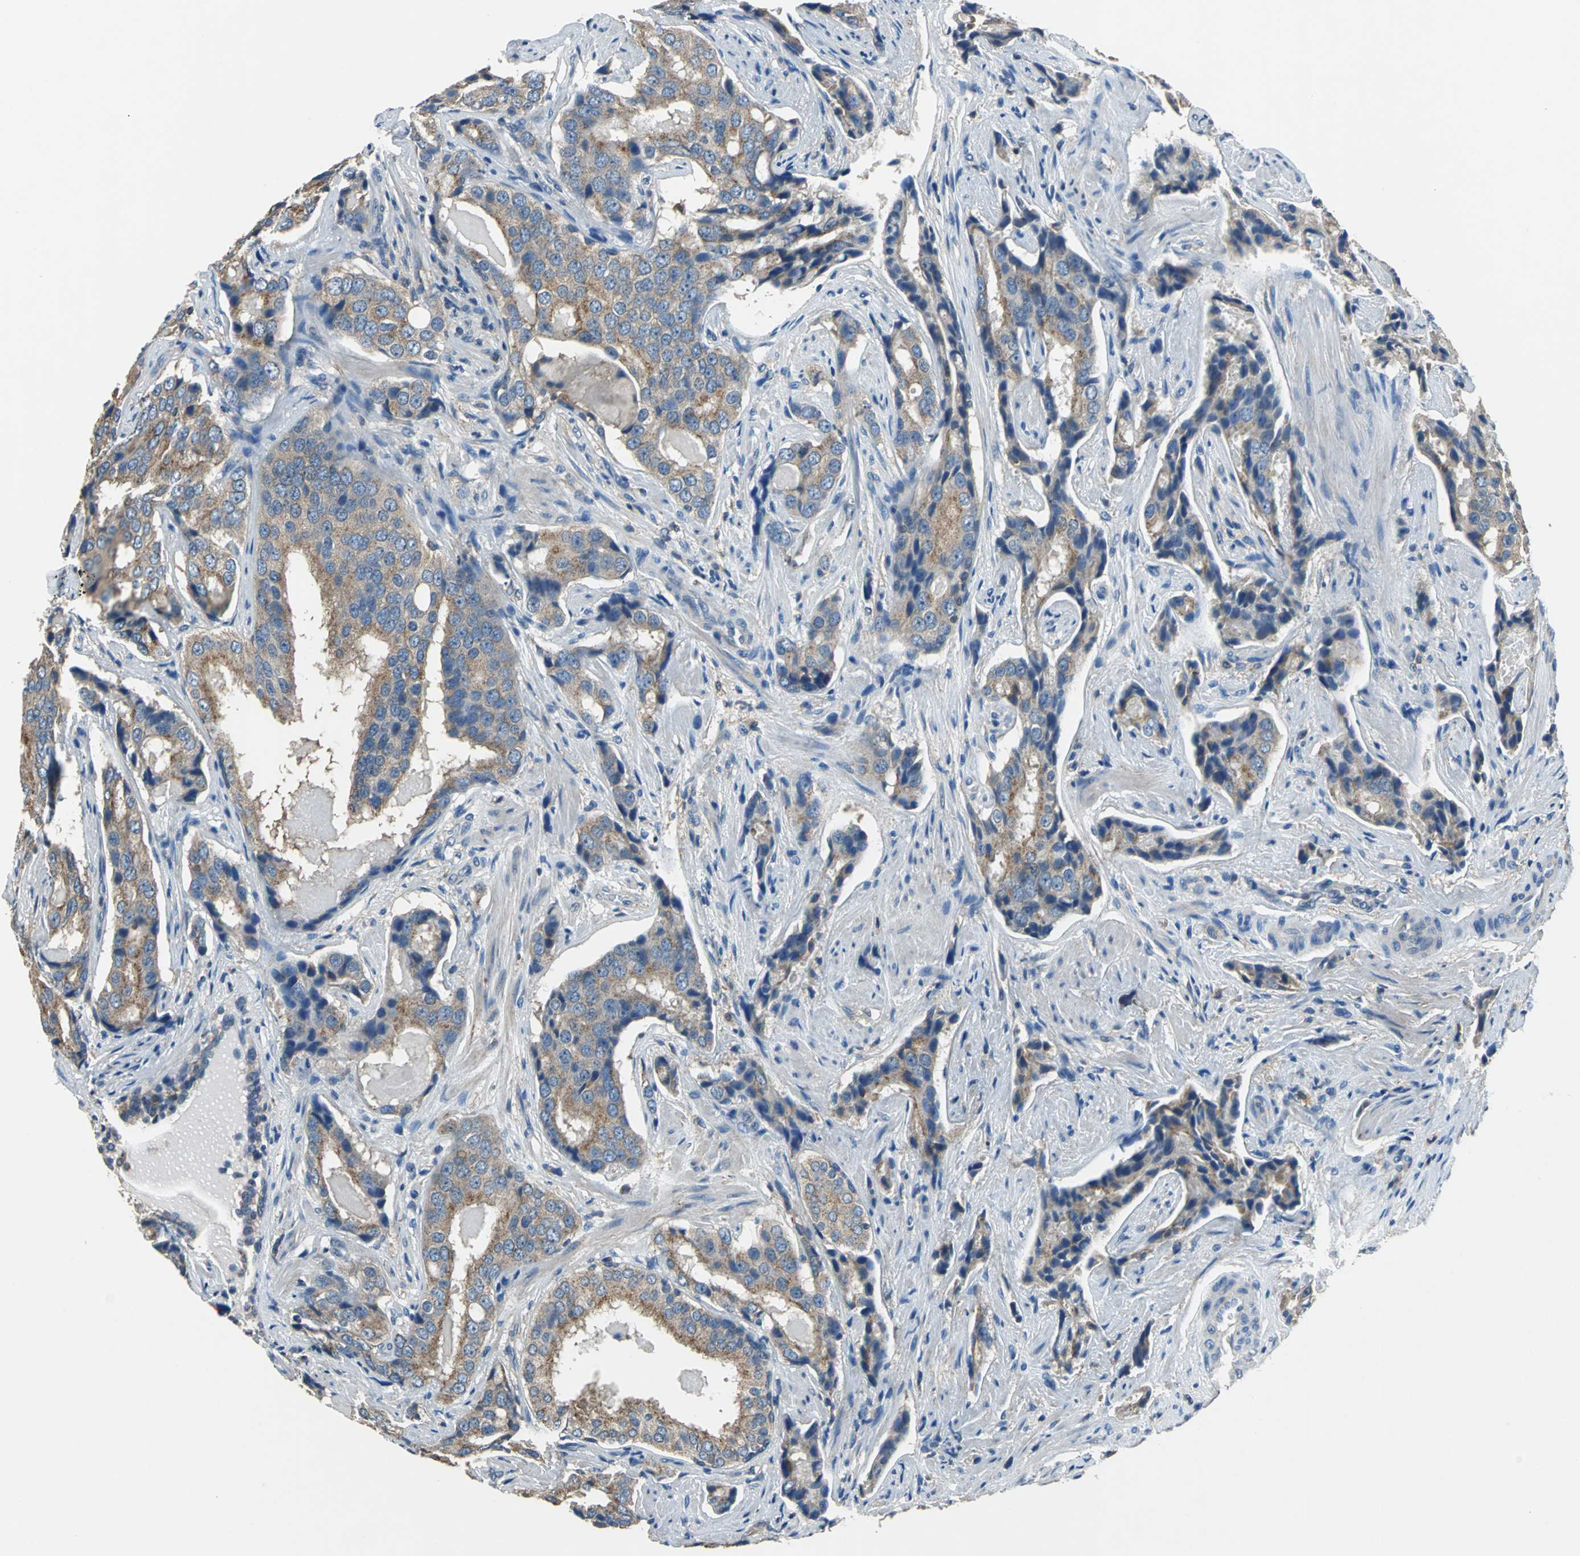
{"staining": {"intensity": "weak", "quantity": "25%-75%", "location": "cytoplasmic/membranous"}, "tissue": "prostate cancer", "cell_type": "Tumor cells", "image_type": "cancer", "snomed": [{"axis": "morphology", "description": "Adenocarcinoma, High grade"}, {"axis": "topography", "description": "Prostate"}], "caption": "There is low levels of weak cytoplasmic/membranous staining in tumor cells of prostate high-grade adenocarcinoma, as demonstrated by immunohistochemical staining (brown color).", "gene": "PRKCA", "patient": {"sex": "male", "age": 58}}